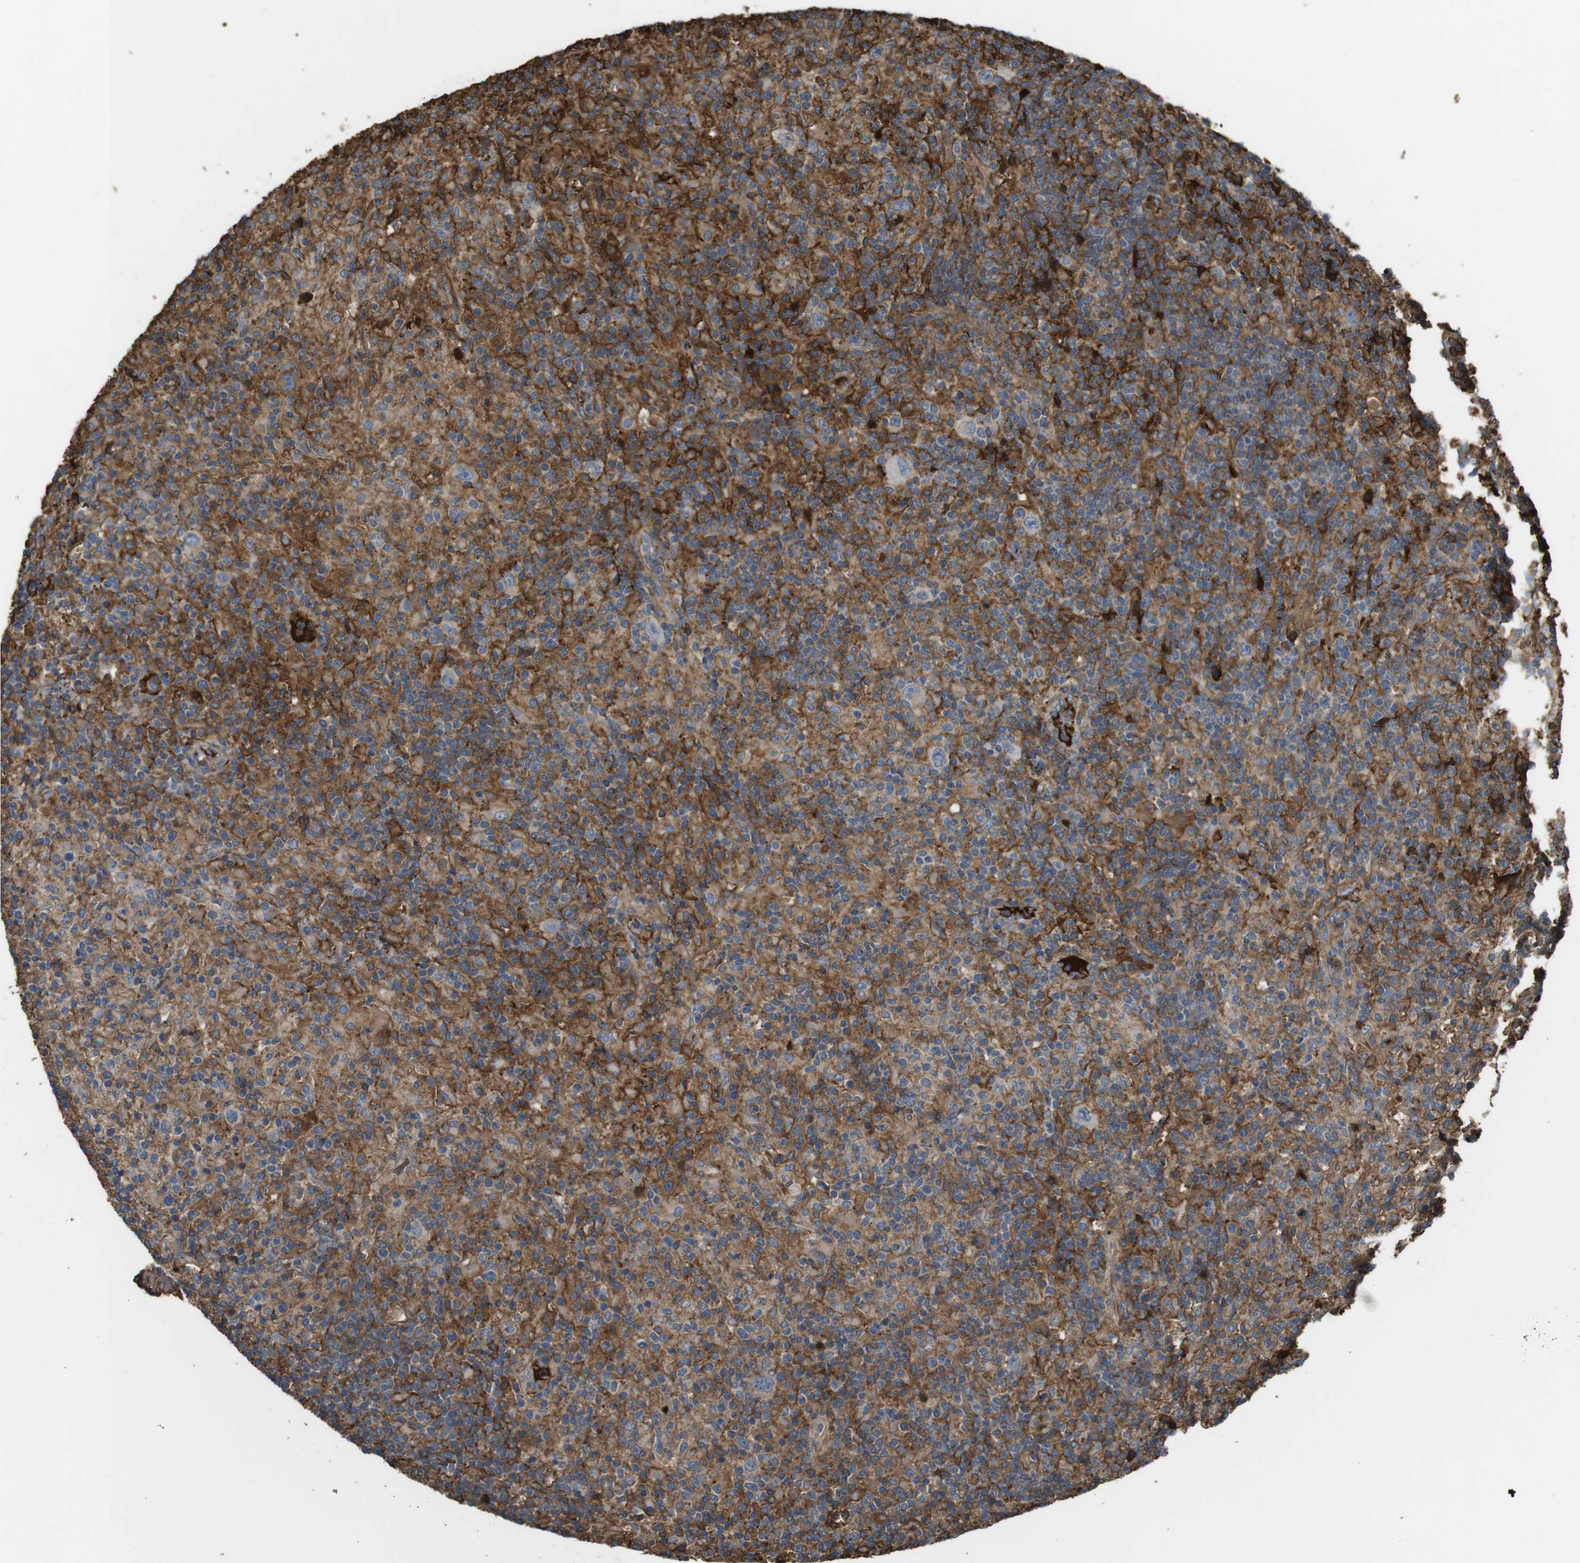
{"staining": {"intensity": "moderate", "quantity": "25%-75%", "location": "cytoplasmic/membranous"}, "tissue": "lymphoma", "cell_type": "Tumor cells", "image_type": "cancer", "snomed": [{"axis": "morphology", "description": "Hodgkin's disease, NOS"}, {"axis": "topography", "description": "Lymph node"}], "caption": "About 25%-75% of tumor cells in human lymphoma demonstrate moderate cytoplasmic/membranous protein expression as visualized by brown immunohistochemical staining.", "gene": "LTBP4", "patient": {"sex": "male", "age": 70}}